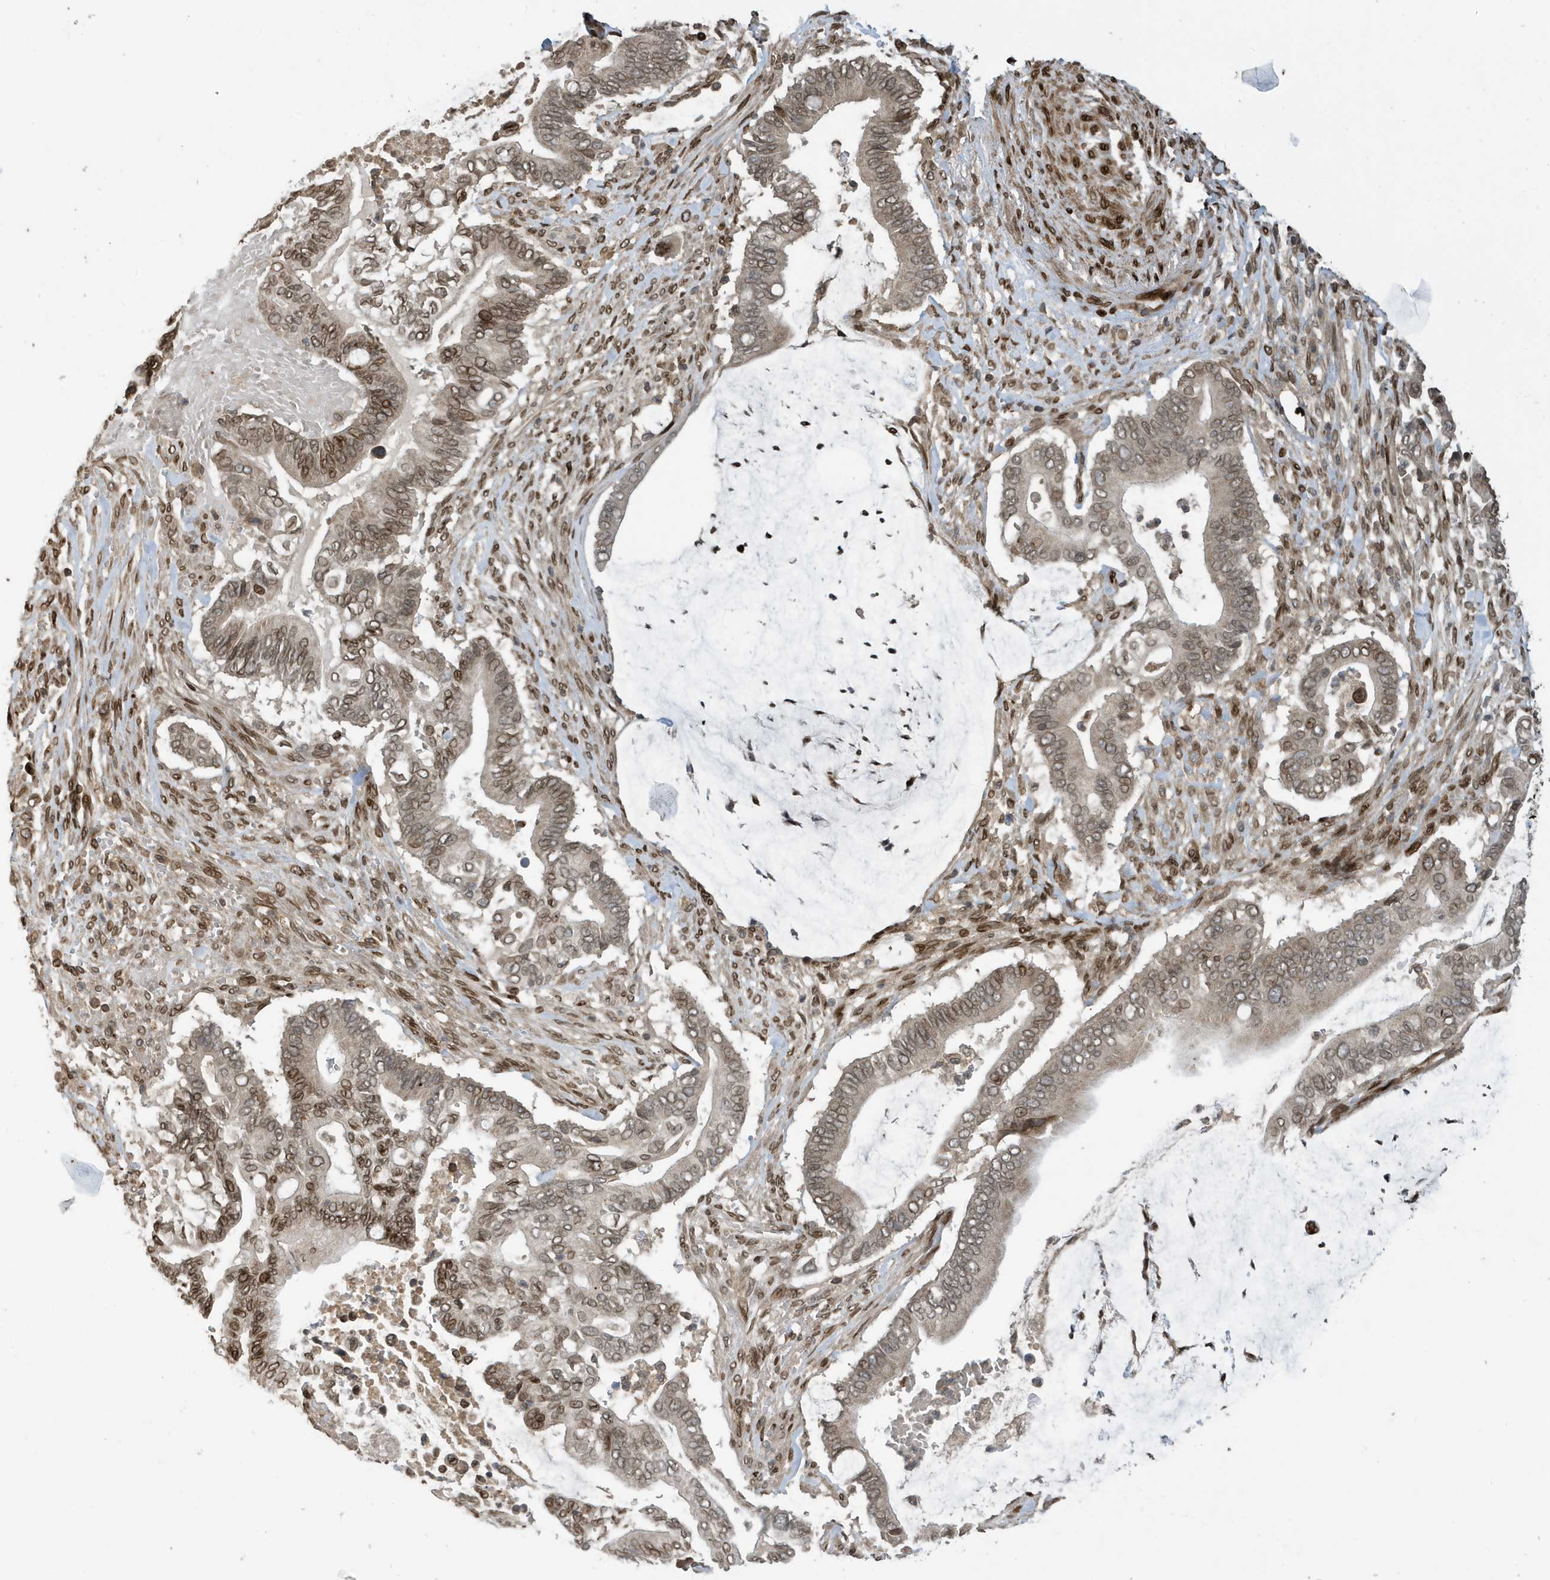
{"staining": {"intensity": "moderate", "quantity": ">75%", "location": "cytoplasmic/membranous,nuclear"}, "tissue": "pancreatic cancer", "cell_type": "Tumor cells", "image_type": "cancer", "snomed": [{"axis": "morphology", "description": "Adenocarcinoma, NOS"}, {"axis": "topography", "description": "Pancreas"}], "caption": "Human pancreatic cancer stained with a protein marker demonstrates moderate staining in tumor cells.", "gene": "DUSP18", "patient": {"sex": "male", "age": 68}}